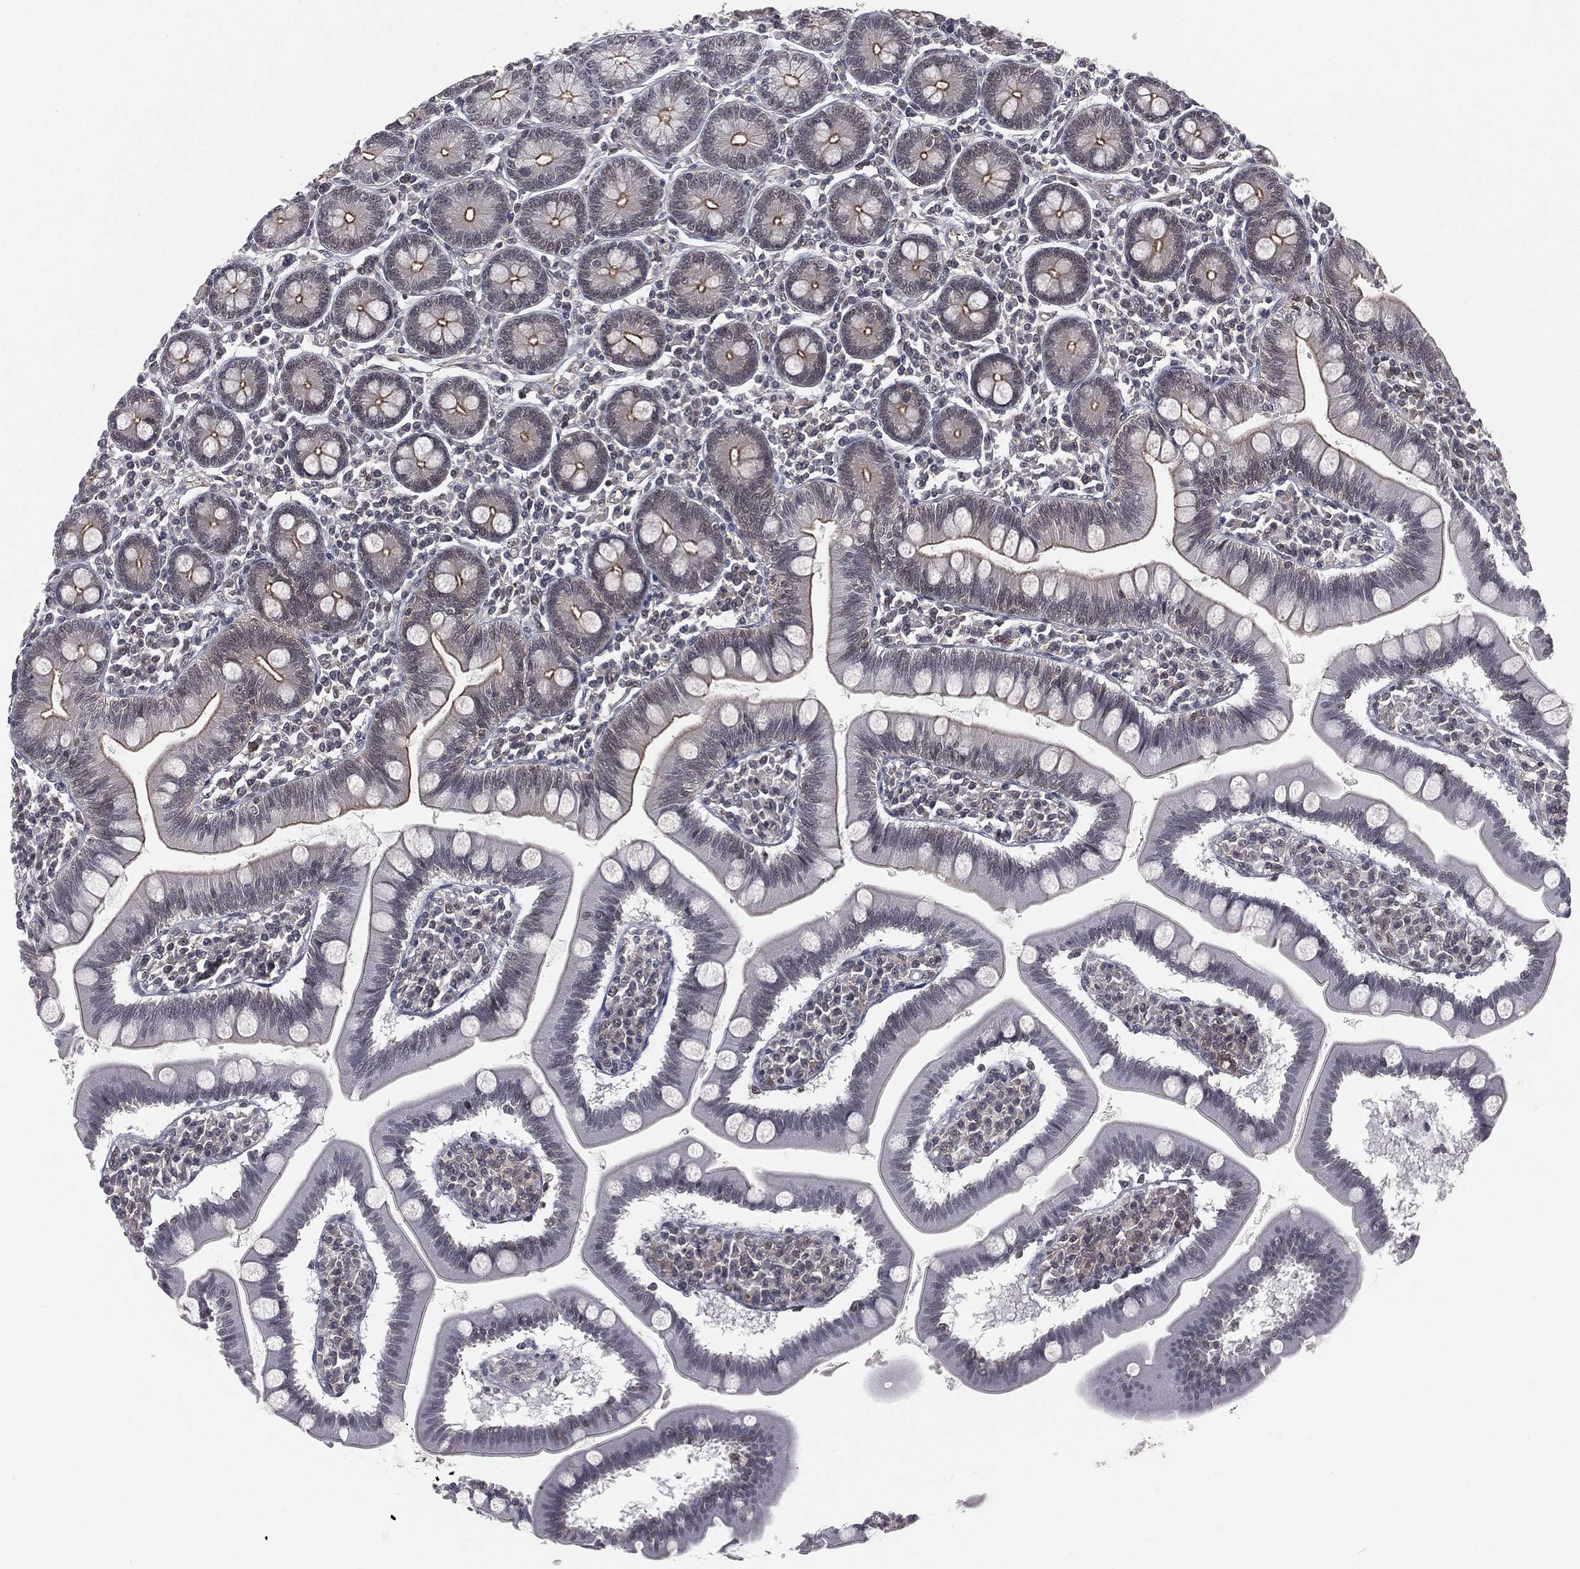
{"staining": {"intensity": "moderate", "quantity": "25%-75%", "location": "cytoplasmic/membranous"}, "tissue": "small intestine", "cell_type": "Glandular cells", "image_type": "normal", "snomed": [{"axis": "morphology", "description": "Normal tissue, NOS"}, {"axis": "topography", "description": "Small intestine"}], "caption": "Glandular cells reveal moderate cytoplasmic/membranous expression in about 25%-75% of cells in normal small intestine.", "gene": "MORC2", "patient": {"sex": "male", "age": 88}}